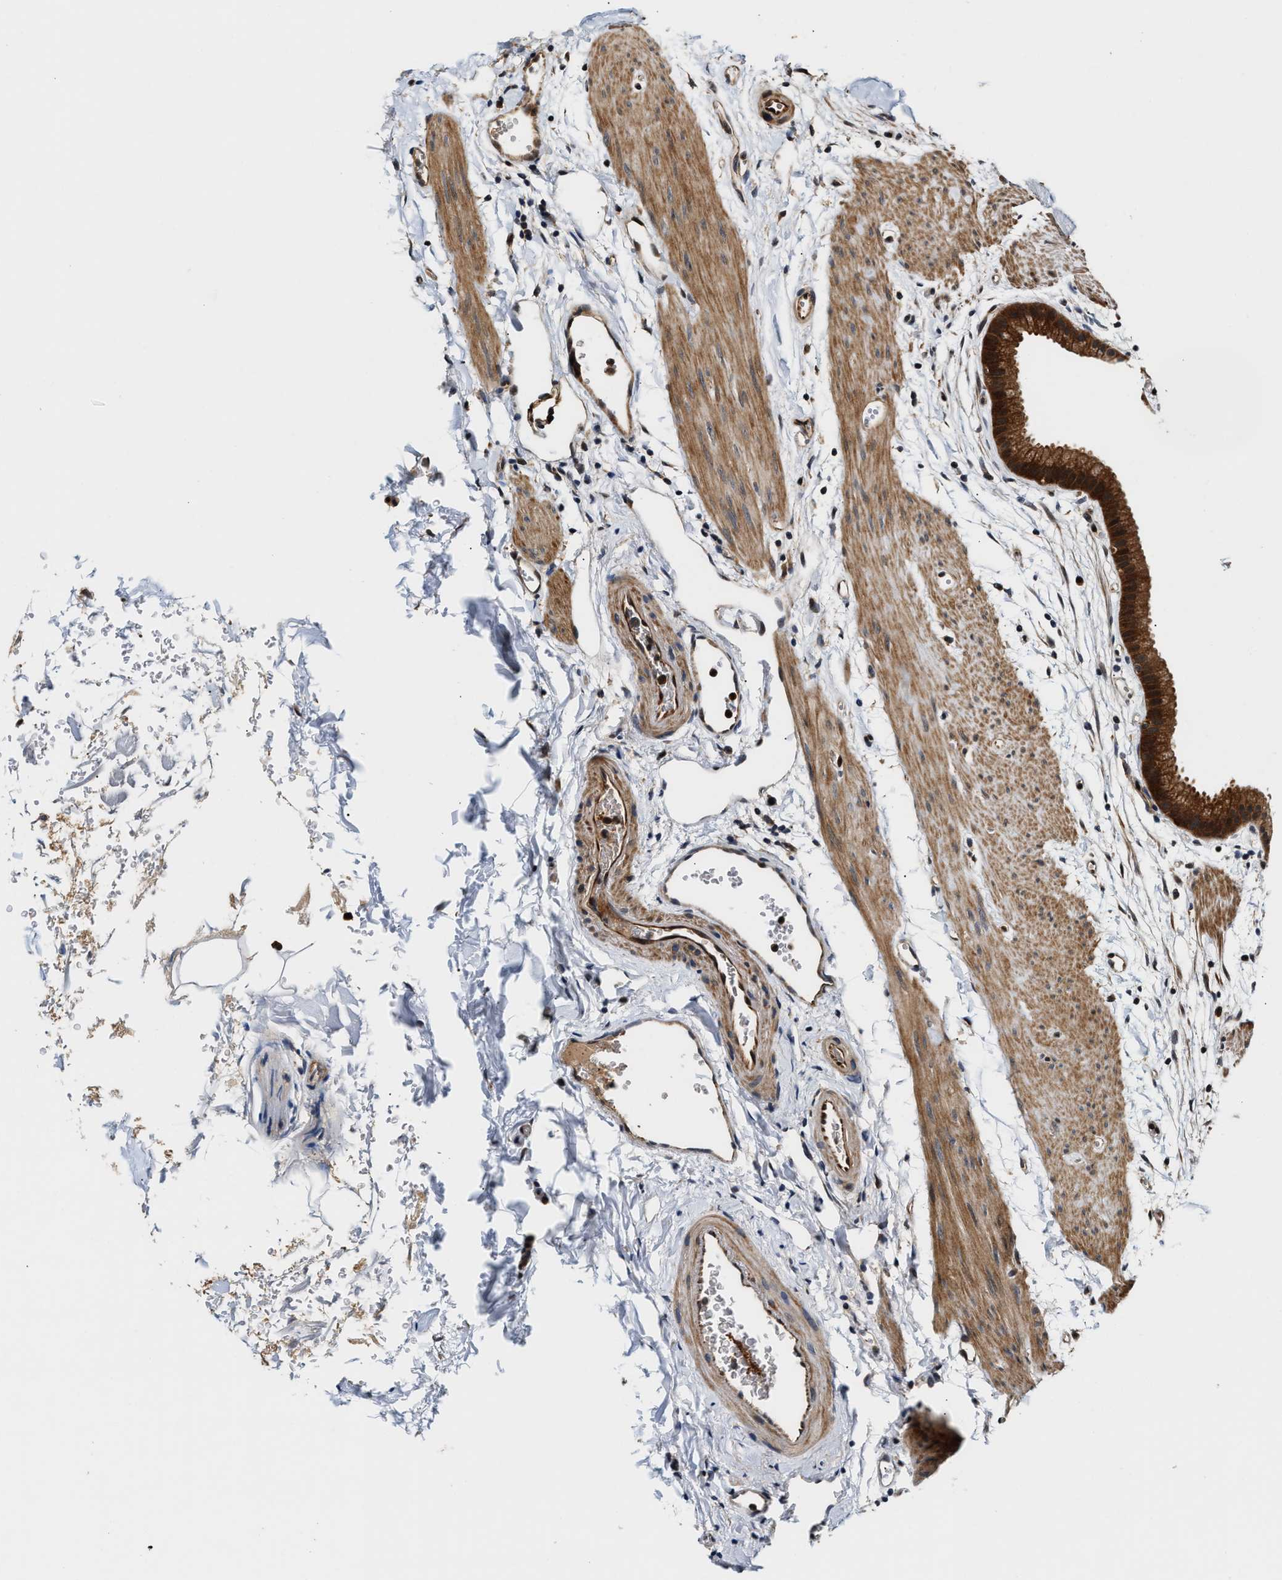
{"staining": {"intensity": "moderate", "quantity": ">75%", "location": "cytoplasmic/membranous"}, "tissue": "gallbladder", "cell_type": "Glandular cells", "image_type": "normal", "snomed": [{"axis": "morphology", "description": "Normal tissue, NOS"}, {"axis": "topography", "description": "Gallbladder"}], "caption": "Protein expression analysis of benign human gallbladder reveals moderate cytoplasmic/membranous staining in approximately >75% of glandular cells.", "gene": "TUT7", "patient": {"sex": "female", "age": 64}}